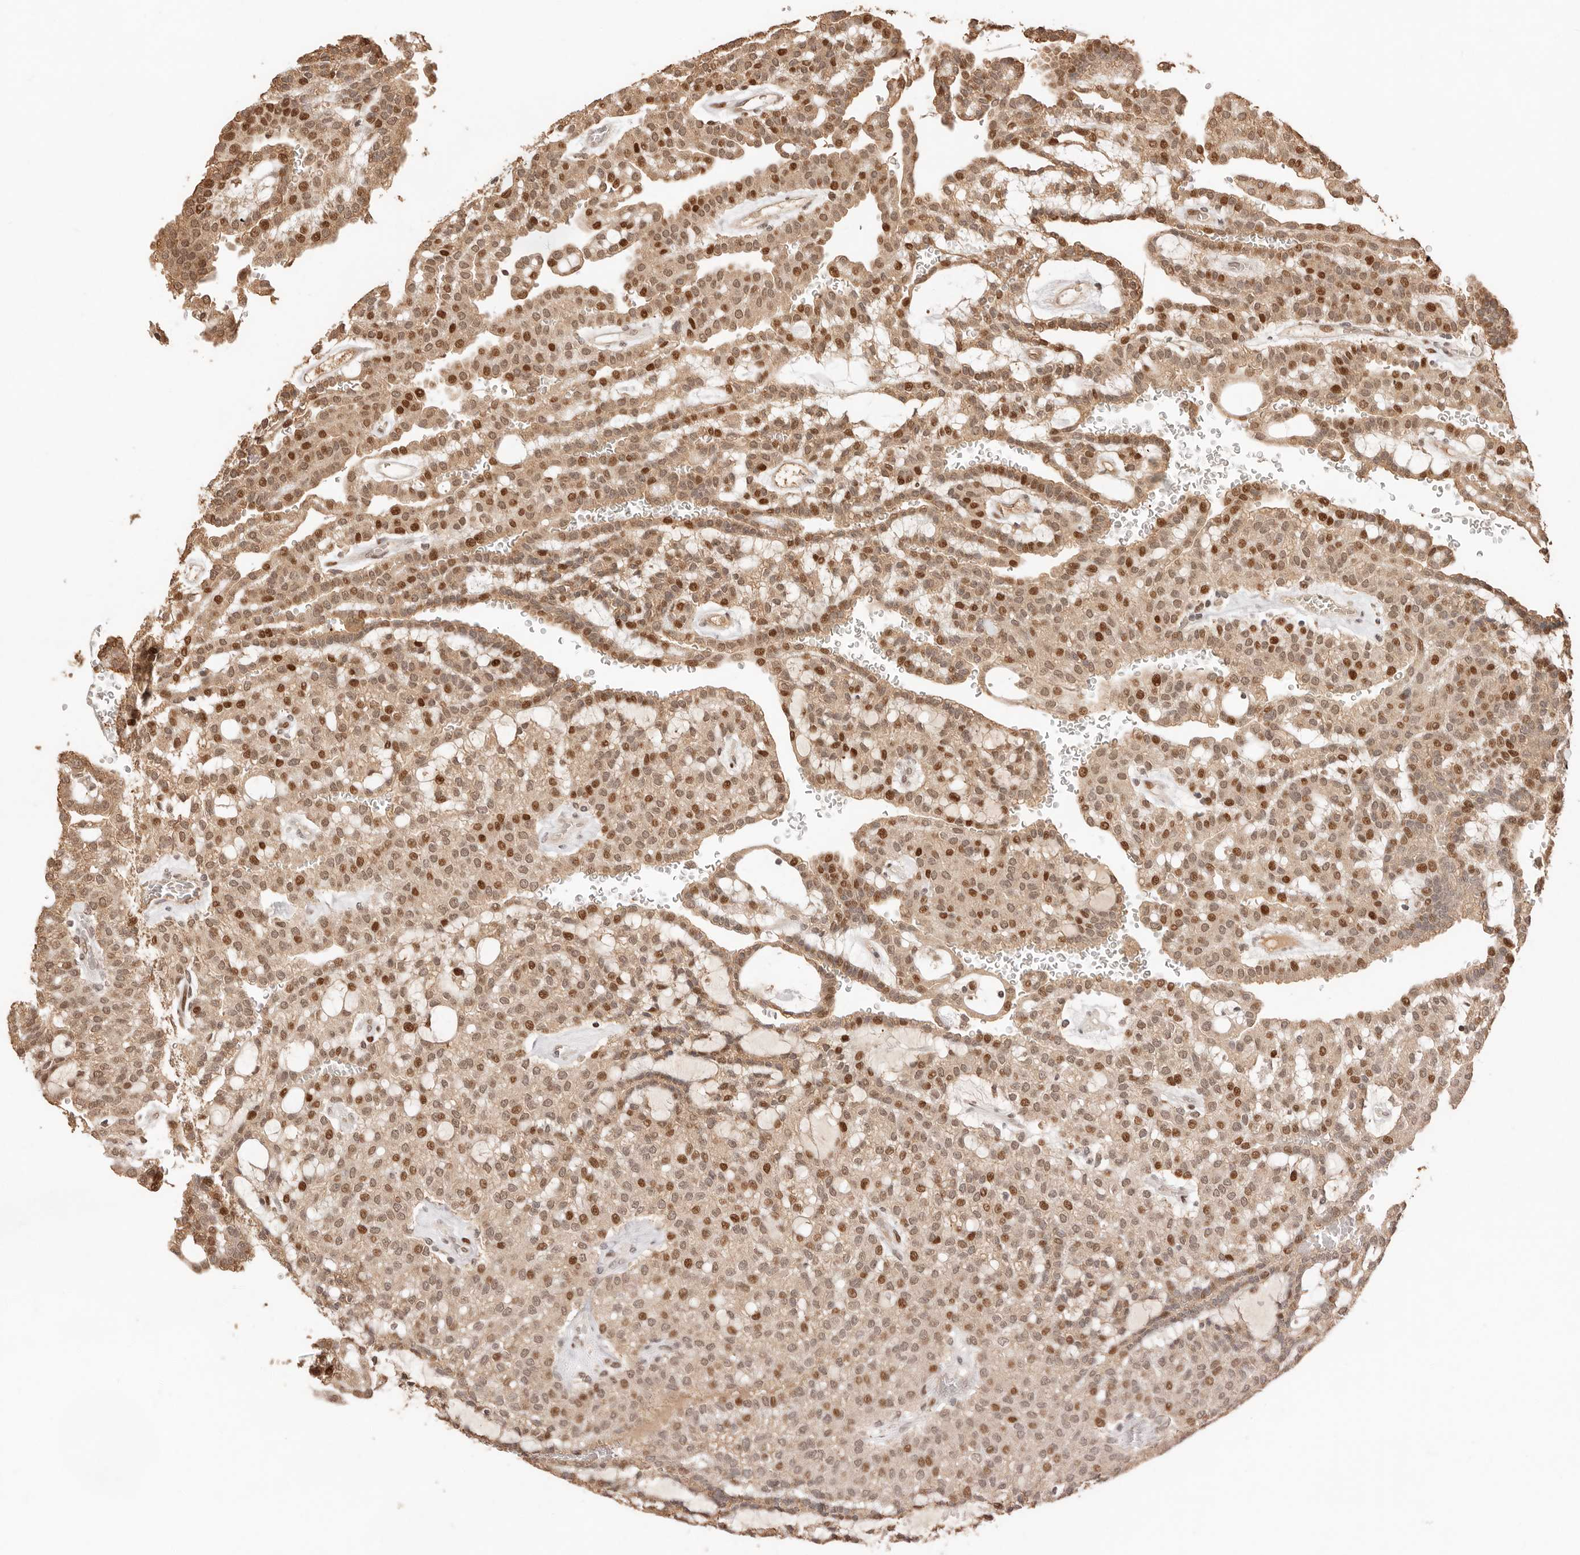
{"staining": {"intensity": "moderate", "quantity": ">75%", "location": "cytoplasmic/membranous,nuclear"}, "tissue": "renal cancer", "cell_type": "Tumor cells", "image_type": "cancer", "snomed": [{"axis": "morphology", "description": "Adenocarcinoma, NOS"}, {"axis": "topography", "description": "Kidney"}], "caption": "This is an image of immunohistochemistry (IHC) staining of adenocarcinoma (renal), which shows moderate positivity in the cytoplasmic/membranous and nuclear of tumor cells.", "gene": "NPAS2", "patient": {"sex": "male", "age": 63}}